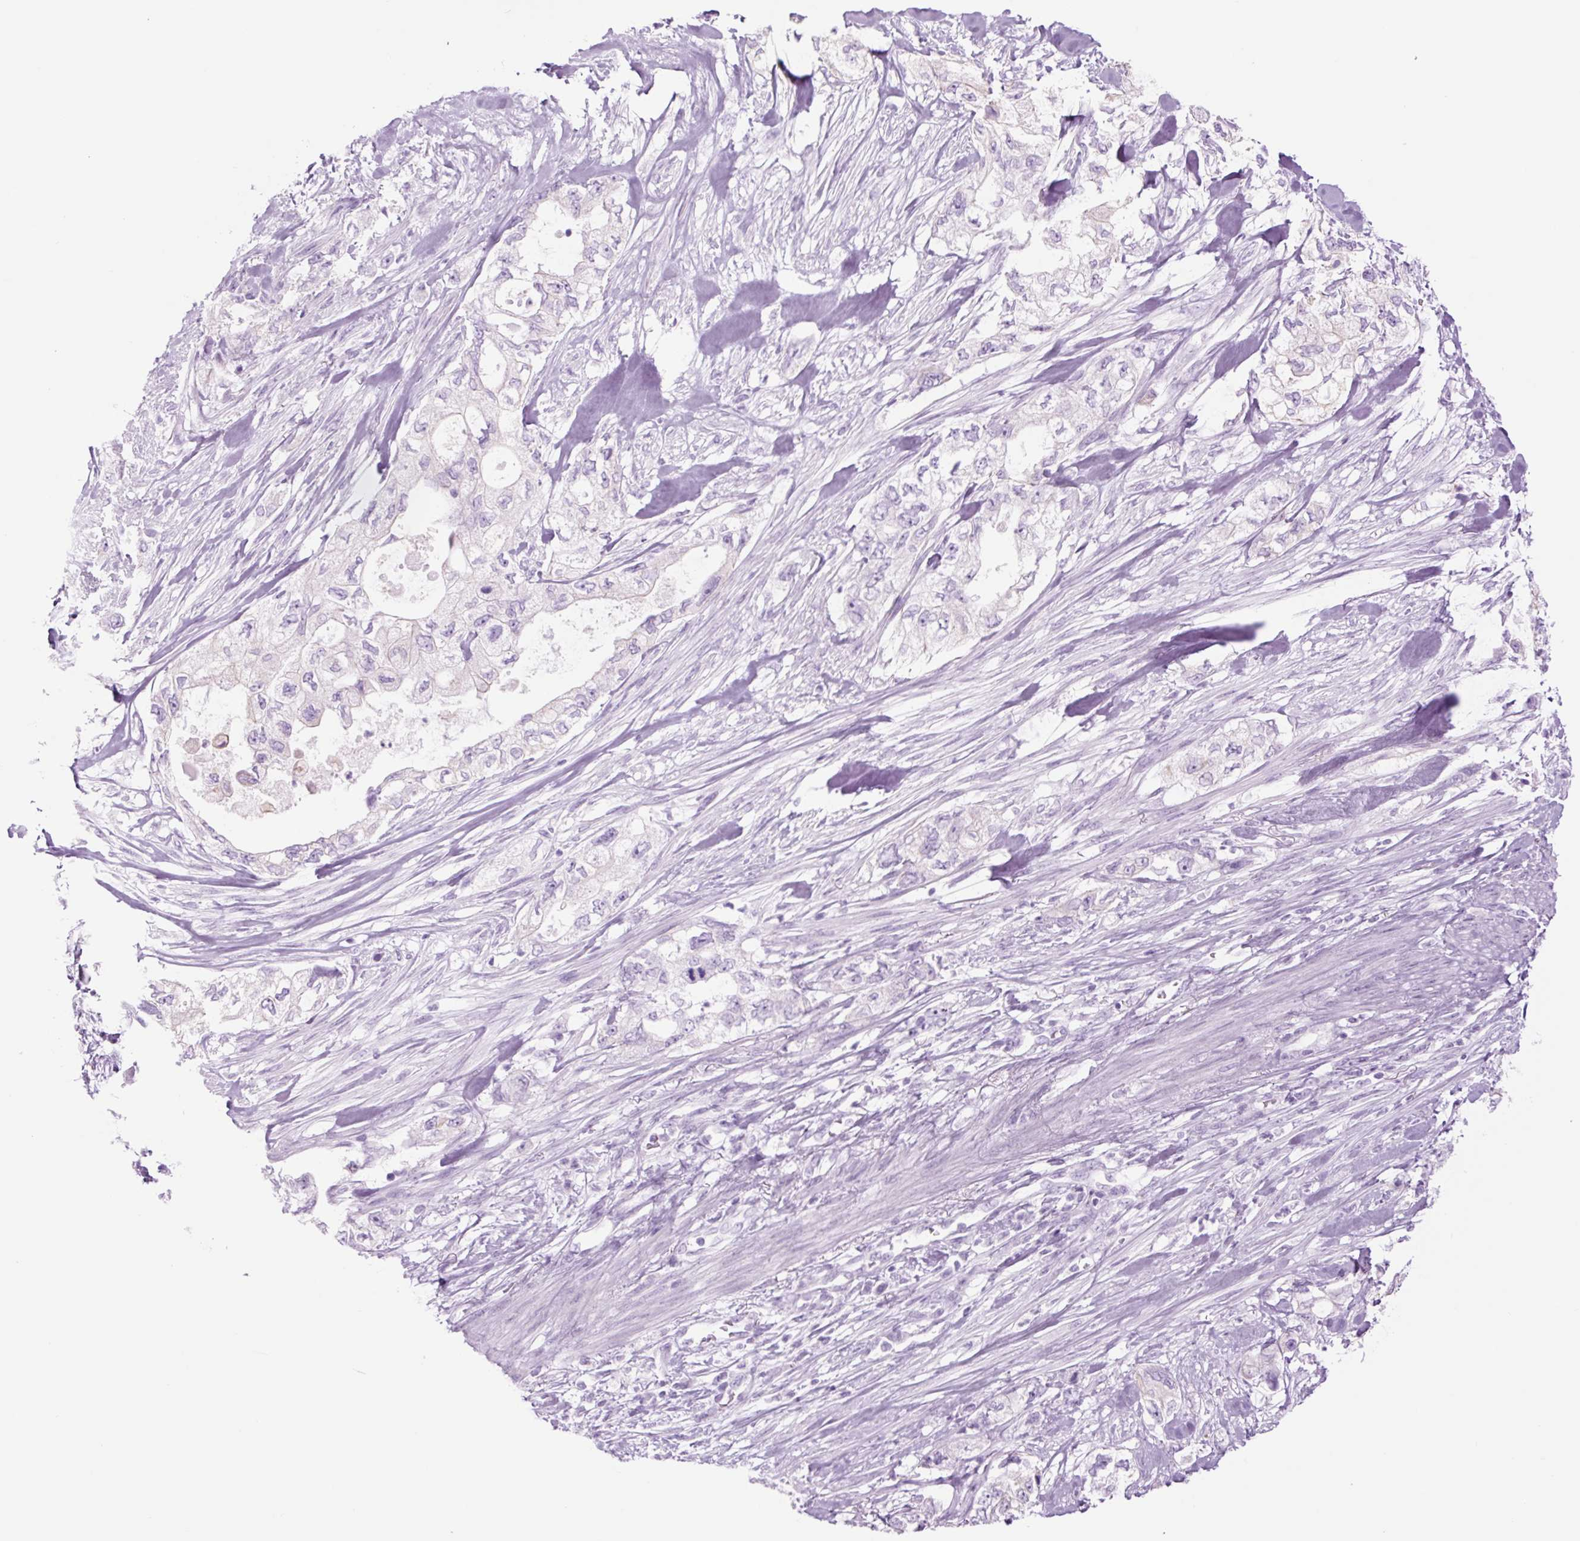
{"staining": {"intensity": "negative", "quantity": "none", "location": "none"}, "tissue": "pancreatic cancer", "cell_type": "Tumor cells", "image_type": "cancer", "snomed": [{"axis": "morphology", "description": "Adenocarcinoma, NOS"}, {"axis": "topography", "description": "Pancreas"}], "caption": "Protein analysis of pancreatic cancer (adenocarcinoma) demonstrates no significant positivity in tumor cells. (Brightfield microscopy of DAB (3,3'-diaminobenzidine) immunohistochemistry (IHC) at high magnification).", "gene": "TFF2", "patient": {"sex": "female", "age": 73}}